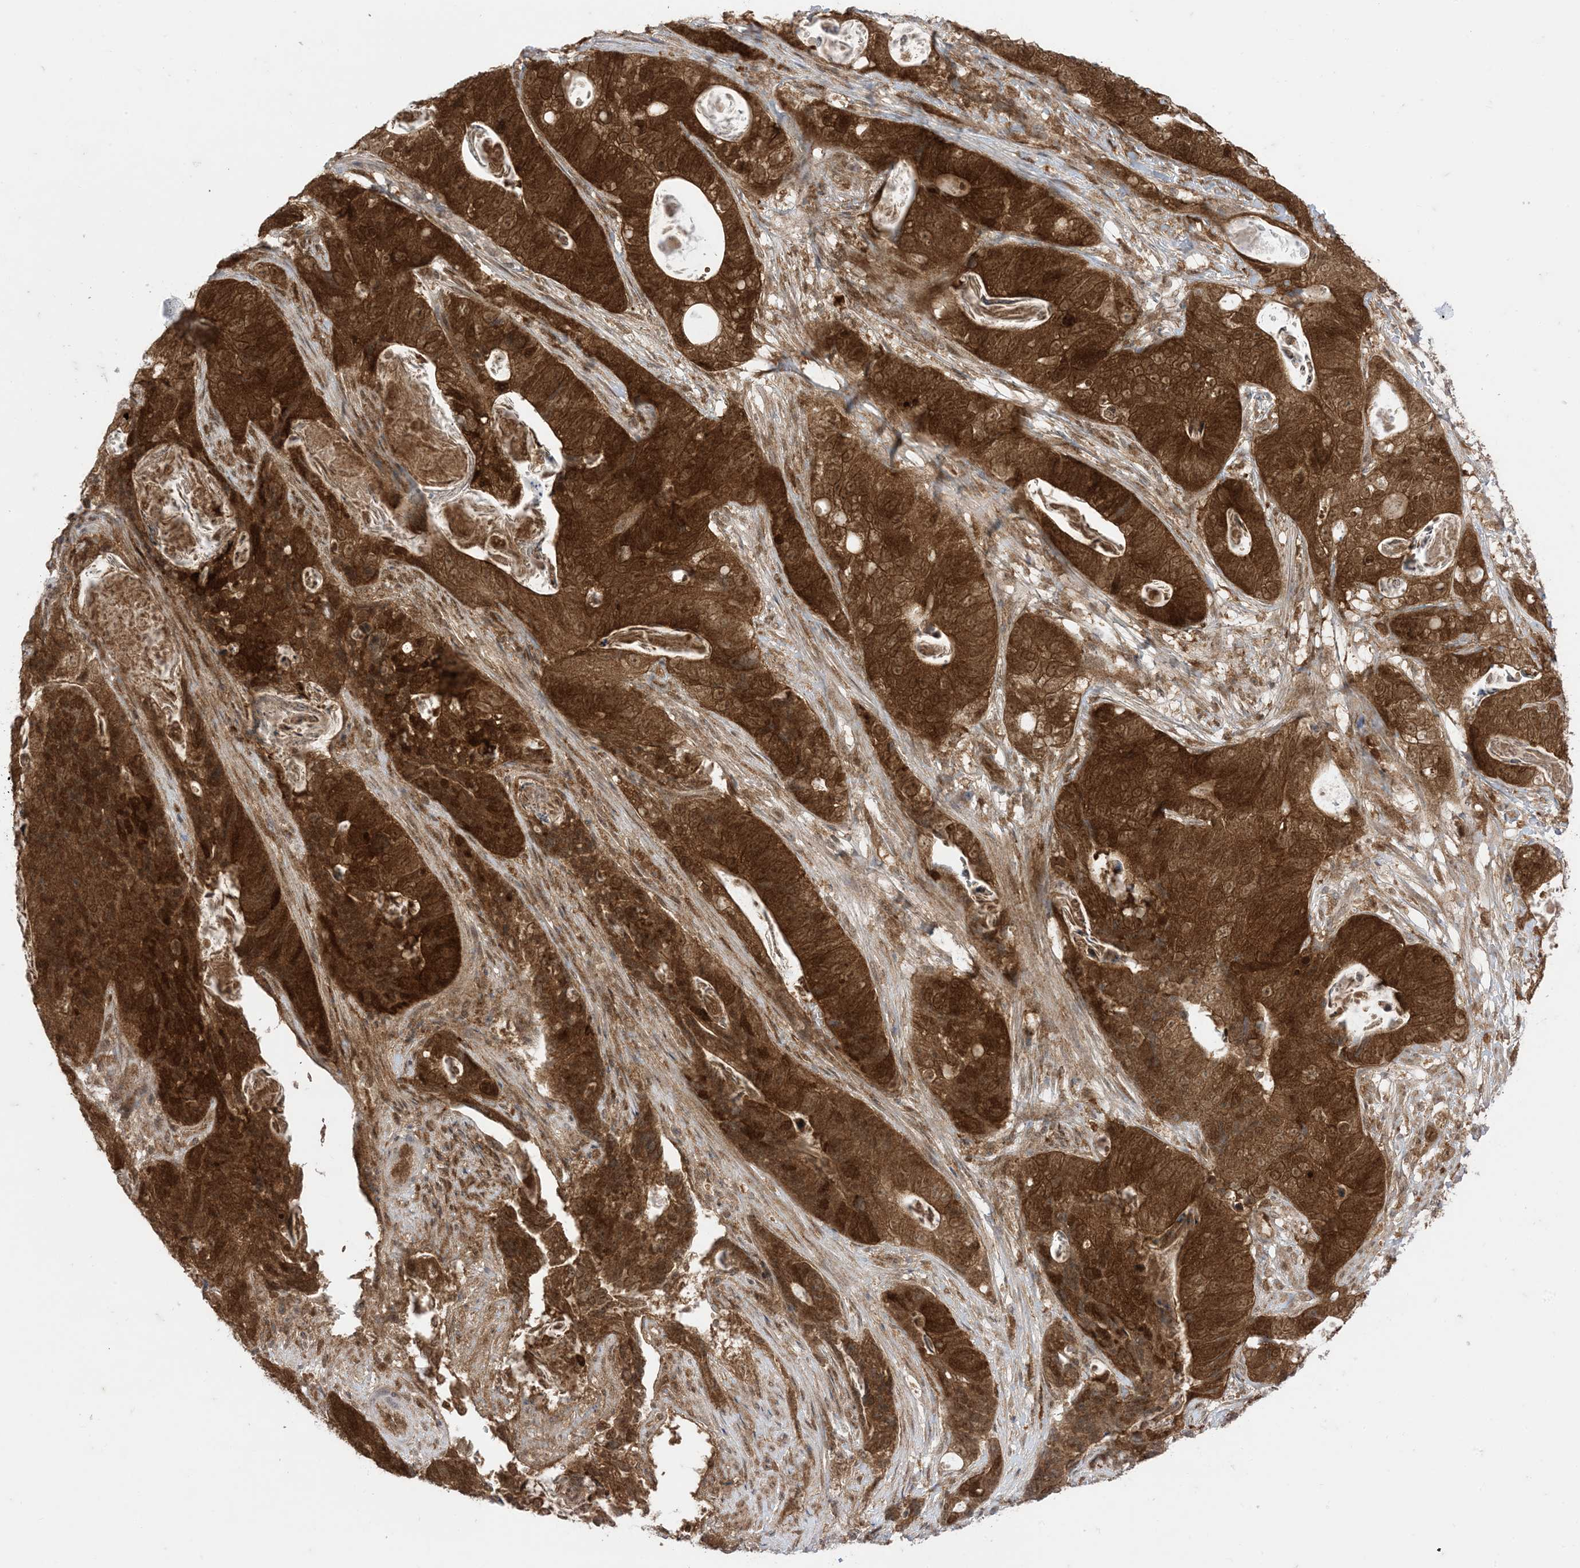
{"staining": {"intensity": "strong", "quantity": ">75%", "location": "cytoplasmic/membranous,nuclear"}, "tissue": "stomach cancer", "cell_type": "Tumor cells", "image_type": "cancer", "snomed": [{"axis": "morphology", "description": "Normal tissue, NOS"}, {"axis": "morphology", "description": "Adenocarcinoma, NOS"}, {"axis": "topography", "description": "Stomach"}], "caption": "Immunohistochemical staining of human stomach cancer (adenocarcinoma) demonstrates high levels of strong cytoplasmic/membranous and nuclear positivity in approximately >75% of tumor cells.", "gene": "PTPA", "patient": {"sex": "female", "age": 89}}